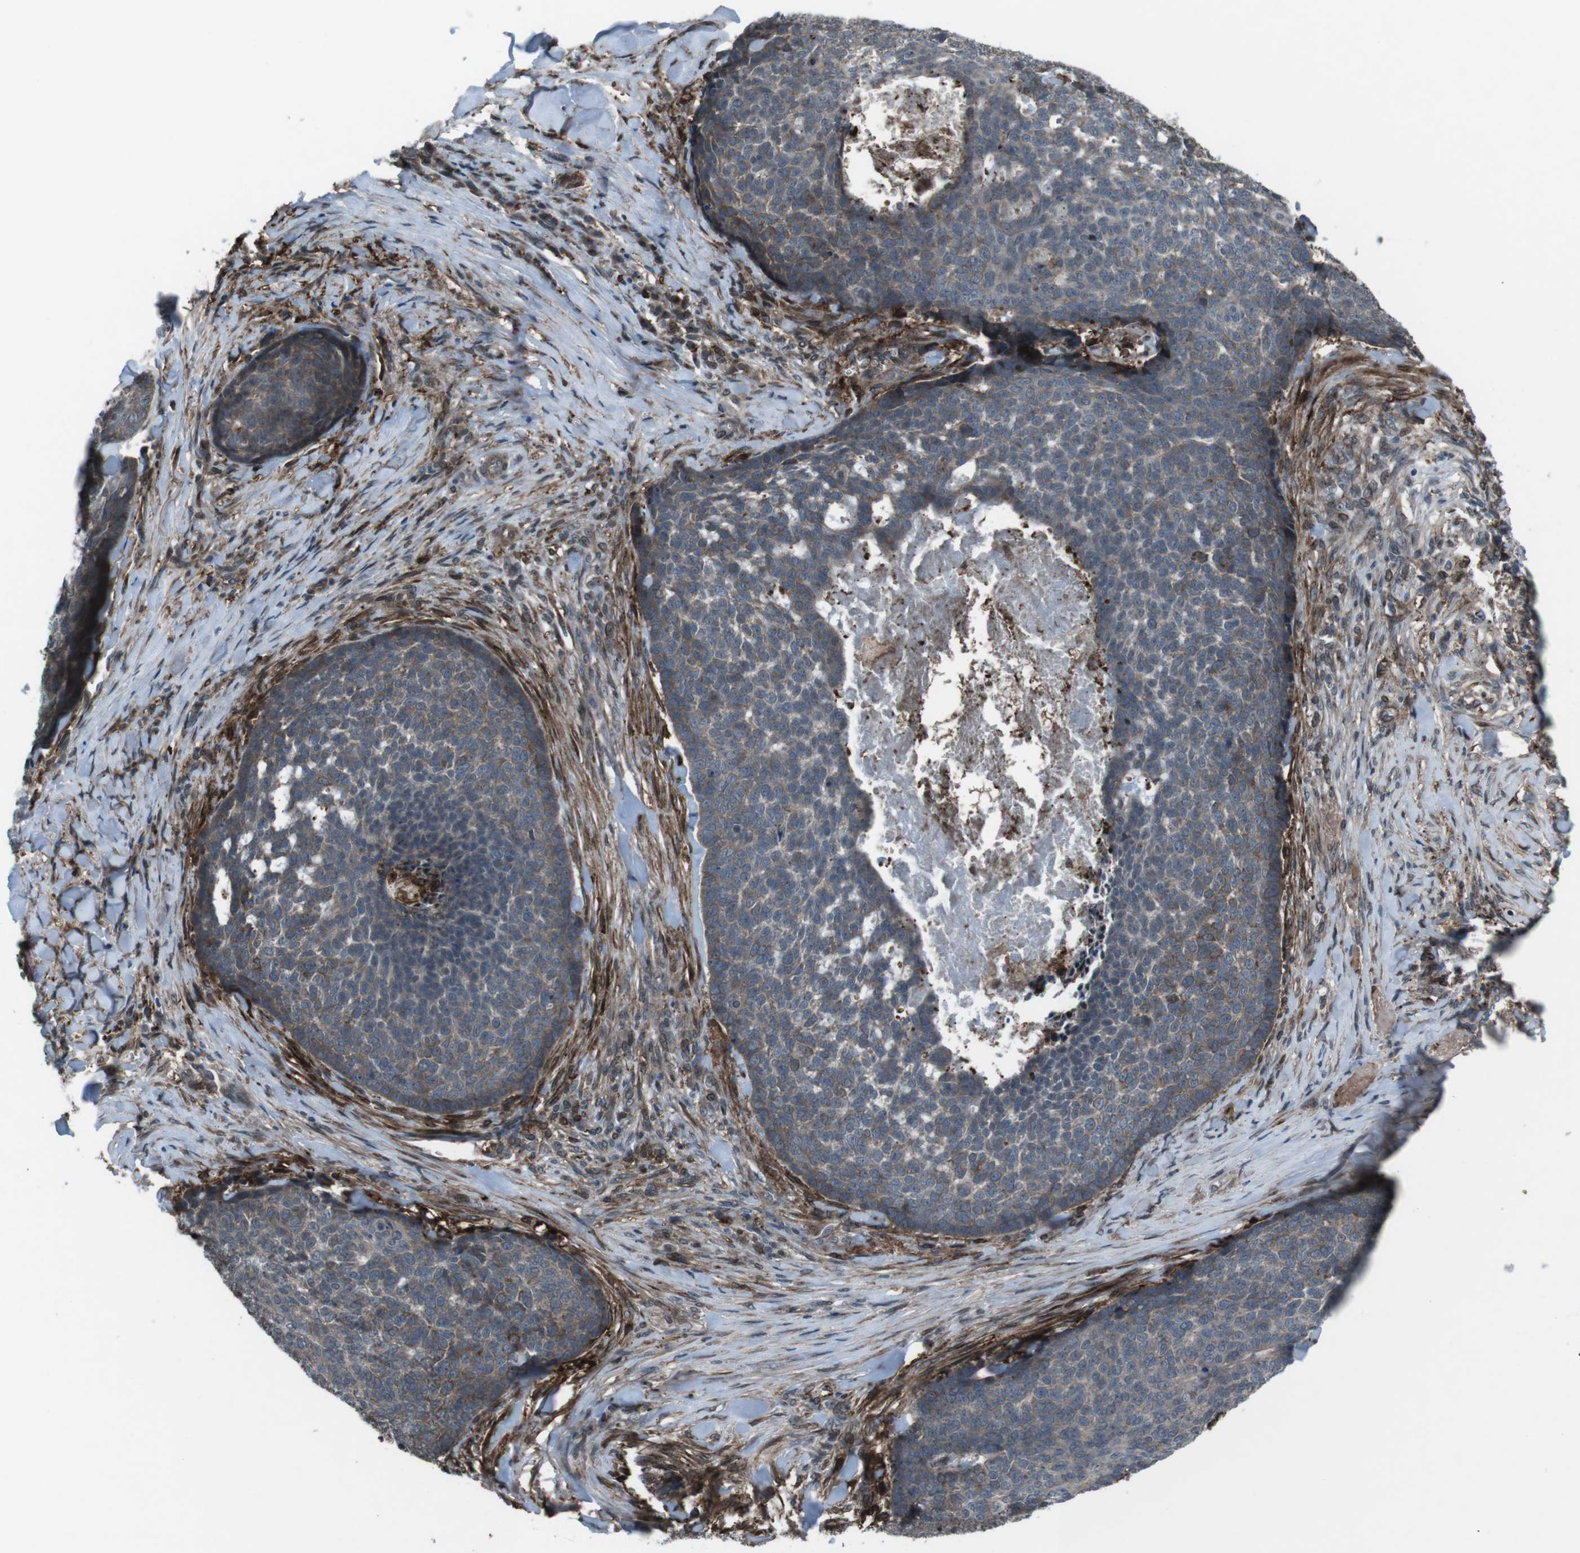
{"staining": {"intensity": "moderate", "quantity": "25%-75%", "location": "cytoplasmic/membranous"}, "tissue": "skin cancer", "cell_type": "Tumor cells", "image_type": "cancer", "snomed": [{"axis": "morphology", "description": "Basal cell carcinoma"}, {"axis": "topography", "description": "Skin"}], "caption": "A brown stain highlights moderate cytoplasmic/membranous positivity of a protein in basal cell carcinoma (skin) tumor cells. (IHC, brightfield microscopy, high magnification).", "gene": "GDF10", "patient": {"sex": "male", "age": 84}}